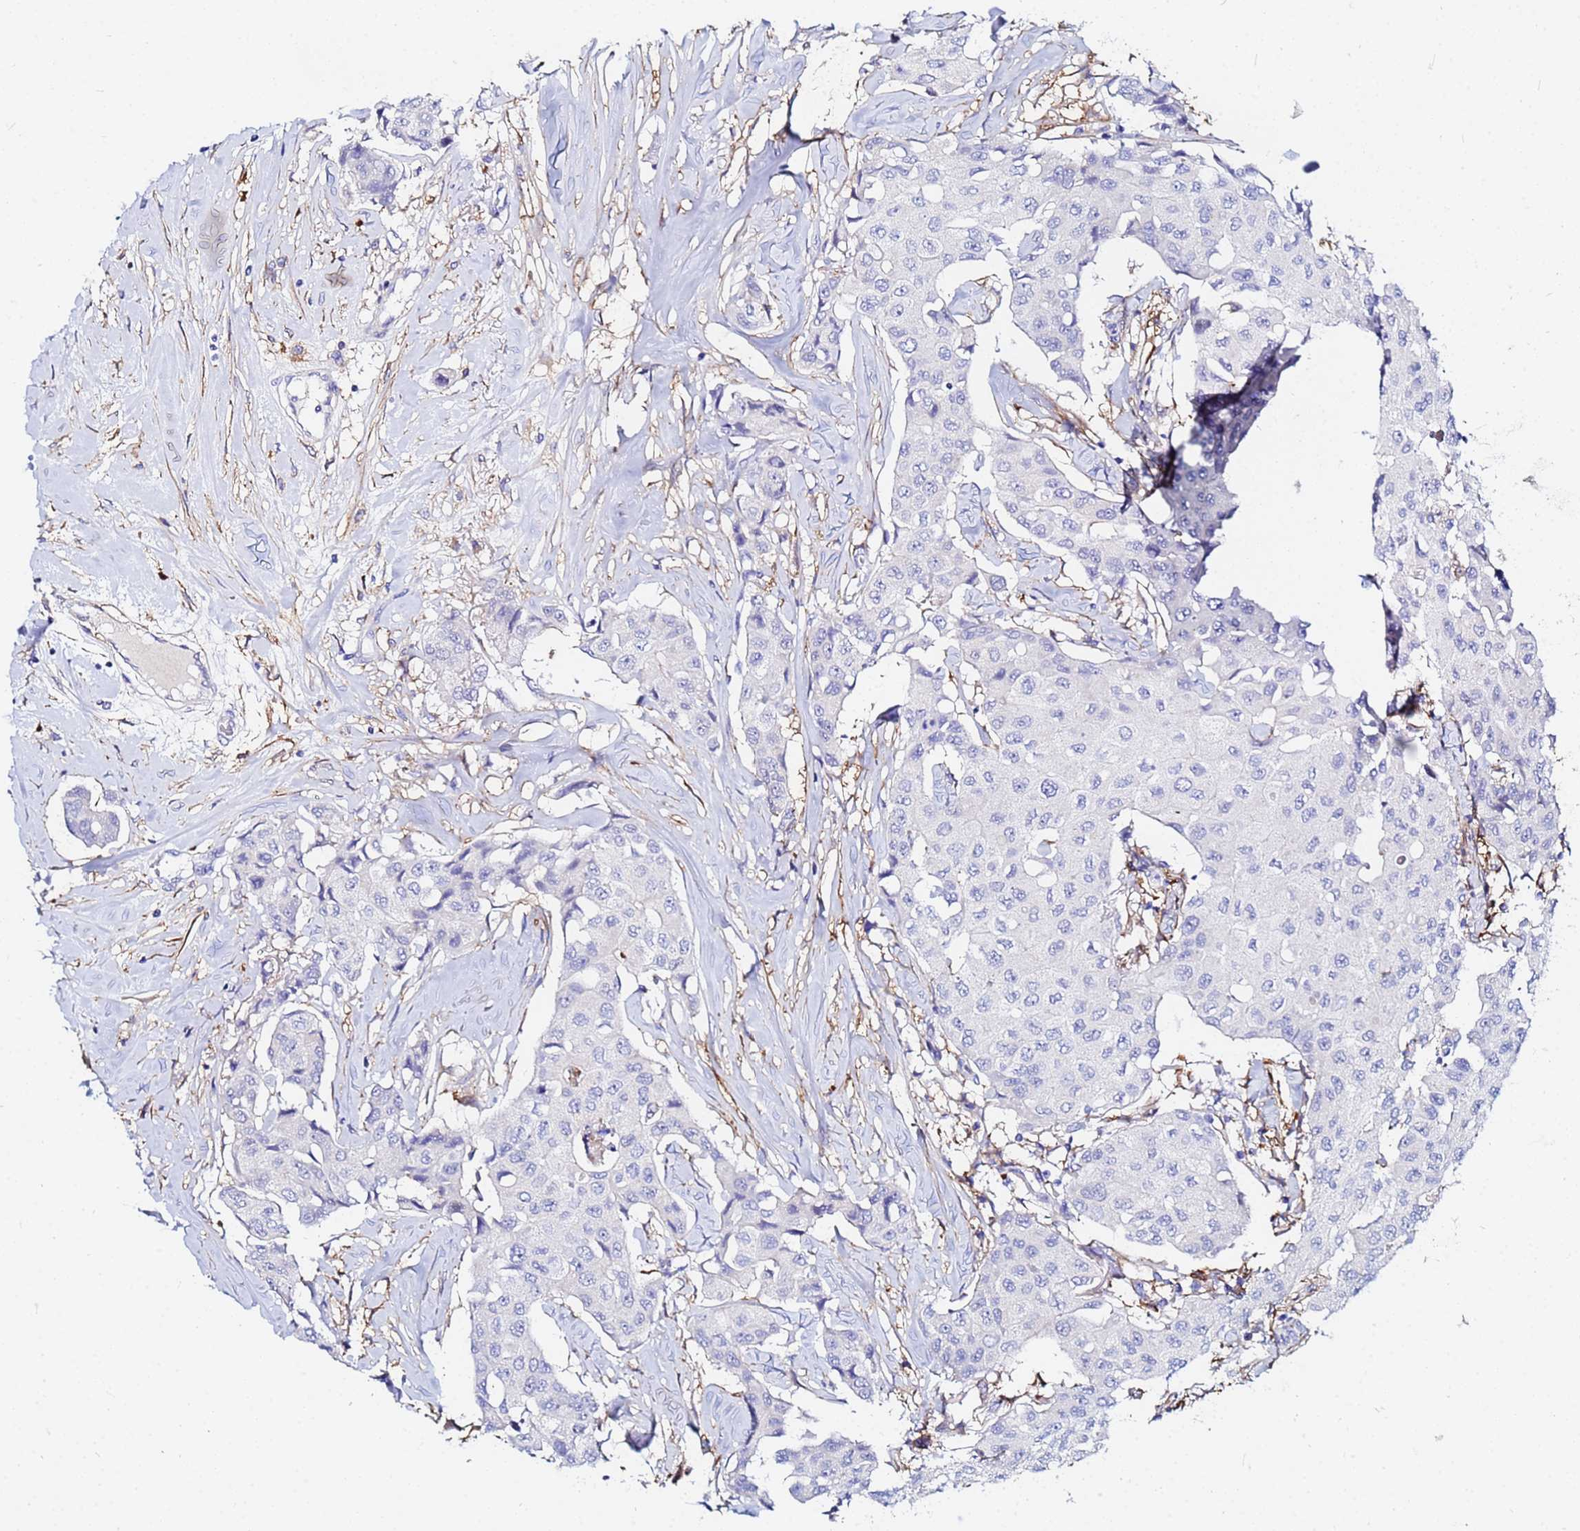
{"staining": {"intensity": "negative", "quantity": "none", "location": "none"}, "tissue": "breast cancer", "cell_type": "Tumor cells", "image_type": "cancer", "snomed": [{"axis": "morphology", "description": "Duct carcinoma"}, {"axis": "topography", "description": "Breast"}], "caption": "DAB (3,3'-diaminobenzidine) immunohistochemical staining of breast cancer (infiltrating ductal carcinoma) demonstrates no significant expression in tumor cells.", "gene": "BASP1", "patient": {"sex": "female", "age": 80}}